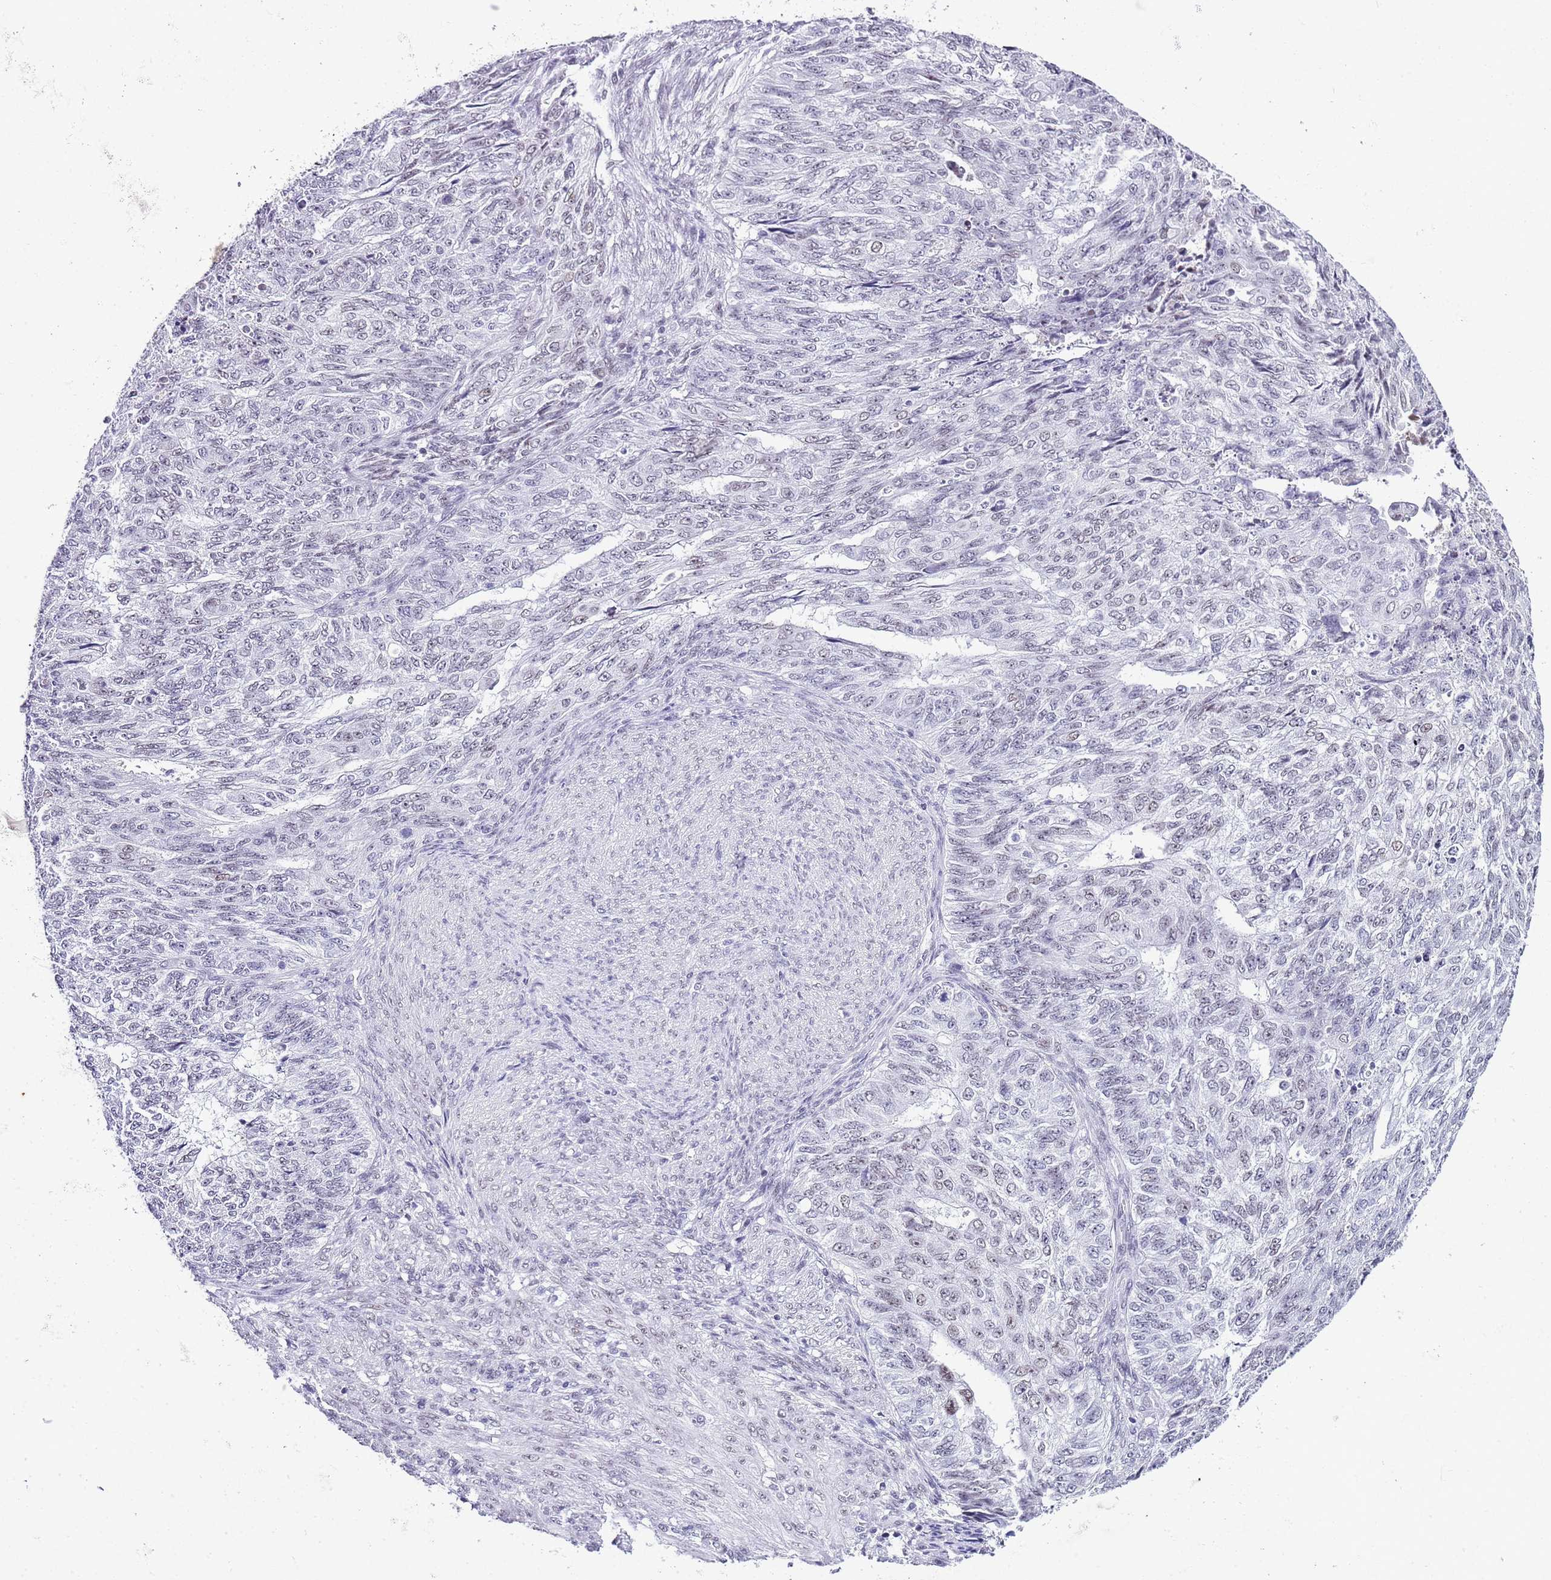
{"staining": {"intensity": "negative", "quantity": "none", "location": "none"}, "tissue": "endometrial cancer", "cell_type": "Tumor cells", "image_type": "cancer", "snomed": [{"axis": "morphology", "description": "Adenocarcinoma, NOS"}, {"axis": "topography", "description": "Endometrium"}], "caption": "High magnification brightfield microscopy of endometrial cancer (adenocarcinoma) stained with DAB (brown) and counterstained with hematoxylin (blue): tumor cells show no significant expression.", "gene": "NOP56", "patient": {"sex": "female", "age": 32}}